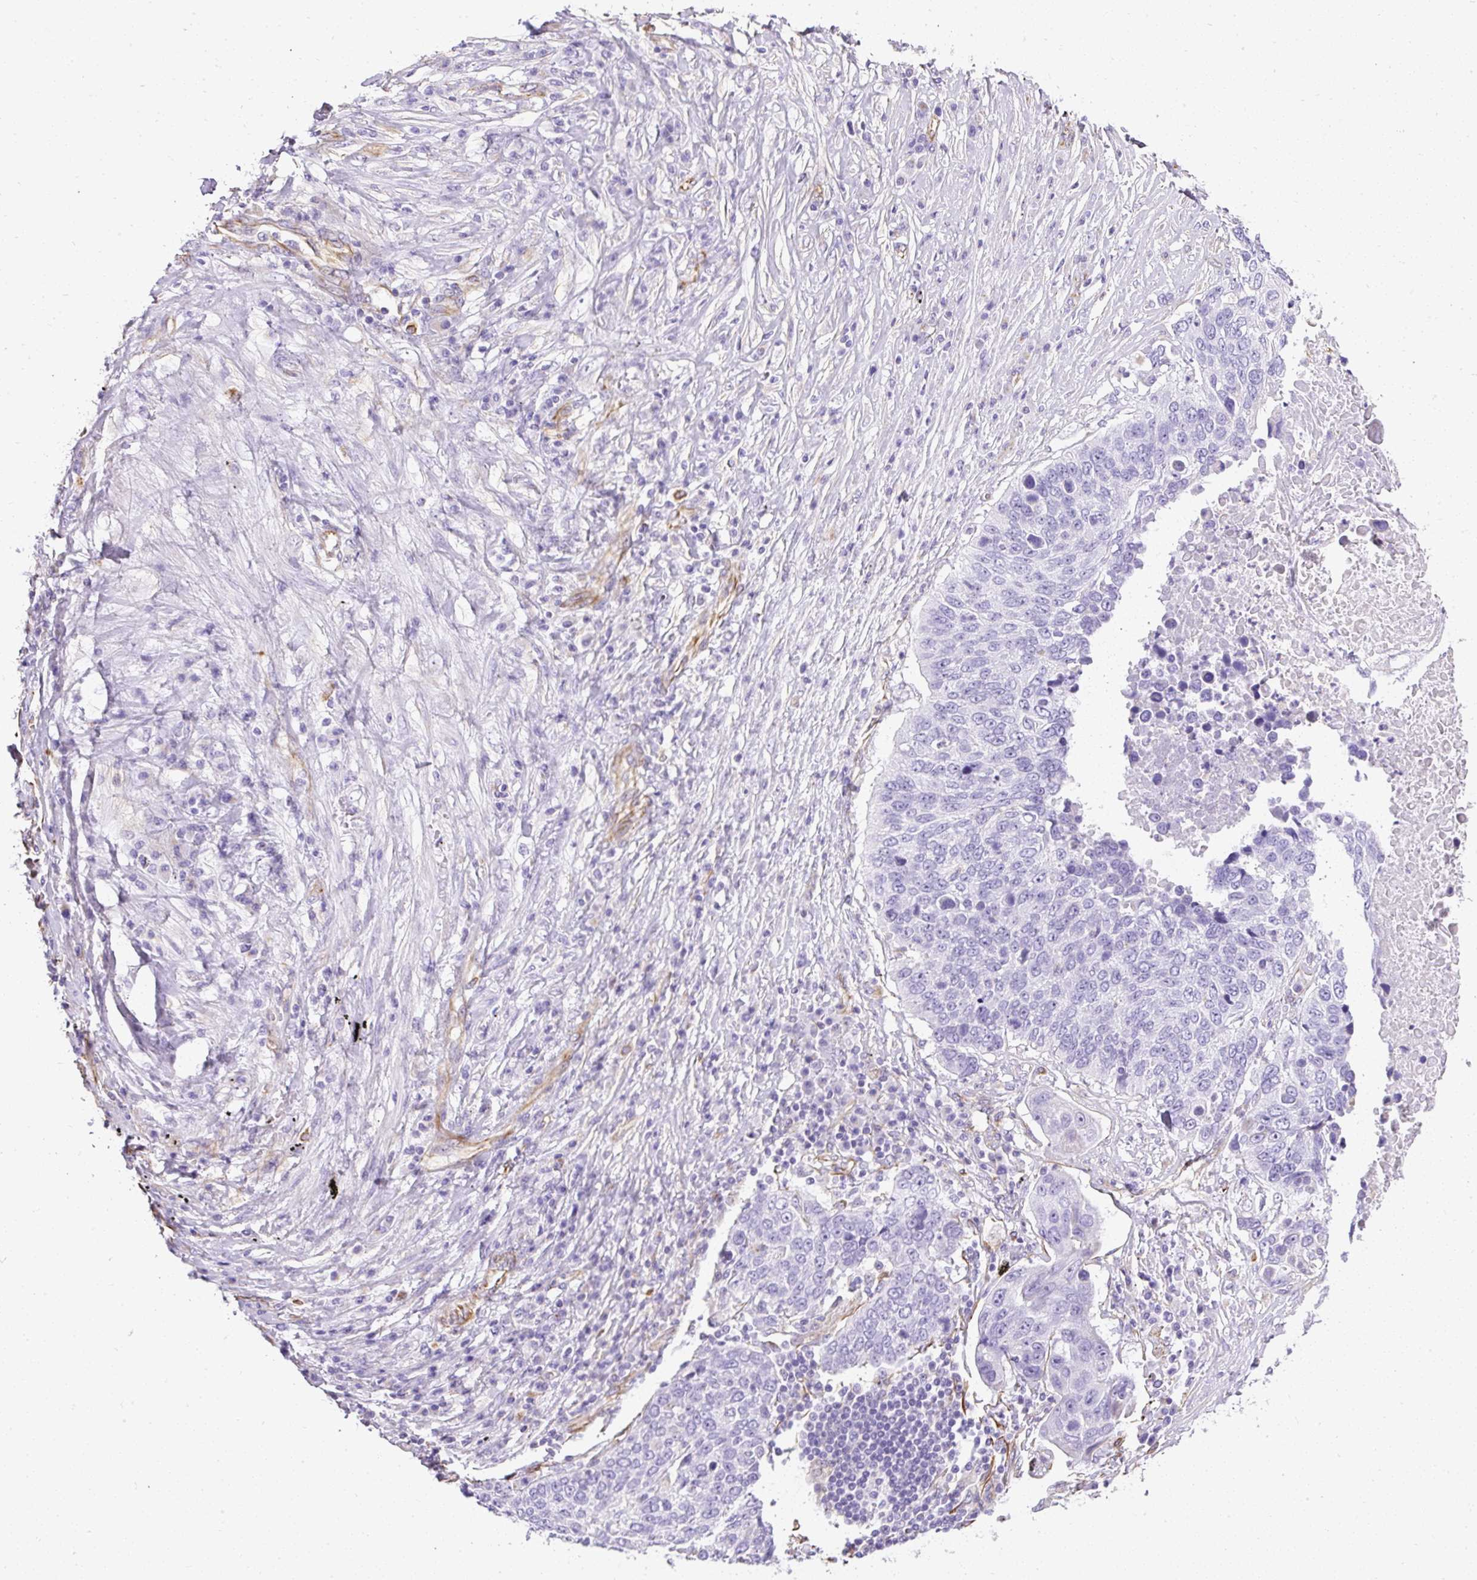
{"staining": {"intensity": "negative", "quantity": "none", "location": "none"}, "tissue": "lung cancer", "cell_type": "Tumor cells", "image_type": "cancer", "snomed": [{"axis": "morphology", "description": "Squamous cell carcinoma, NOS"}, {"axis": "topography", "description": "Lung"}], "caption": "Immunohistochemistry (IHC) of lung cancer reveals no positivity in tumor cells.", "gene": "PLS1", "patient": {"sex": "male", "age": 66}}